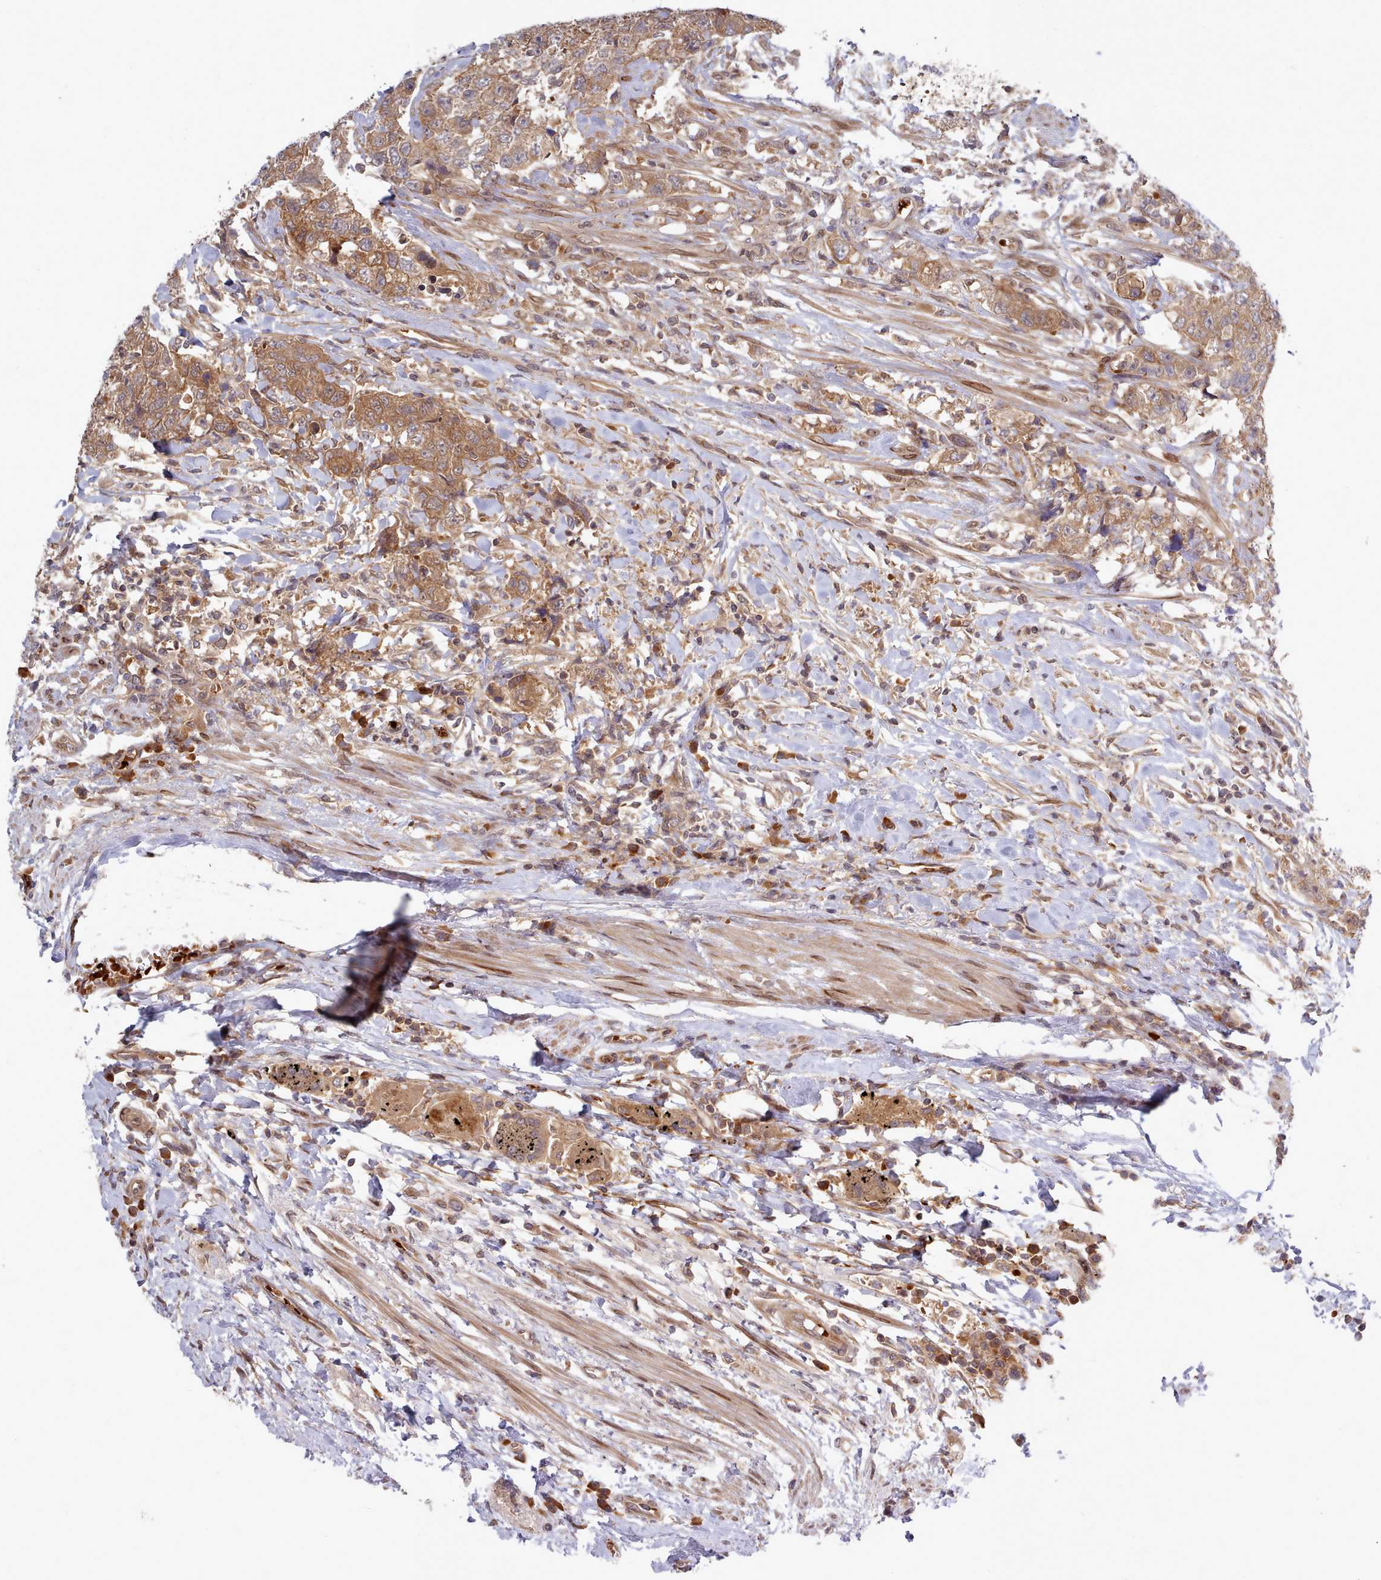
{"staining": {"intensity": "moderate", "quantity": ">75%", "location": "cytoplasmic/membranous"}, "tissue": "urothelial cancer", "cell_type": "Tumor cells", "image_type": "cancer", "snomed": [{"axis": "morphology", "description": "Urothelial carcinoma, High grade"}, {"axis": "topography", "description": "Urinary bladder"}], "caption": "This is an image of immunohistochemistry staining of high-grade urothelial carcinoma, which shows moderate staining in the cytoplasmic/membranous of tumor cells.", "gene": "UBE2G1", "patient": {"sex": "female", "age": 78}}